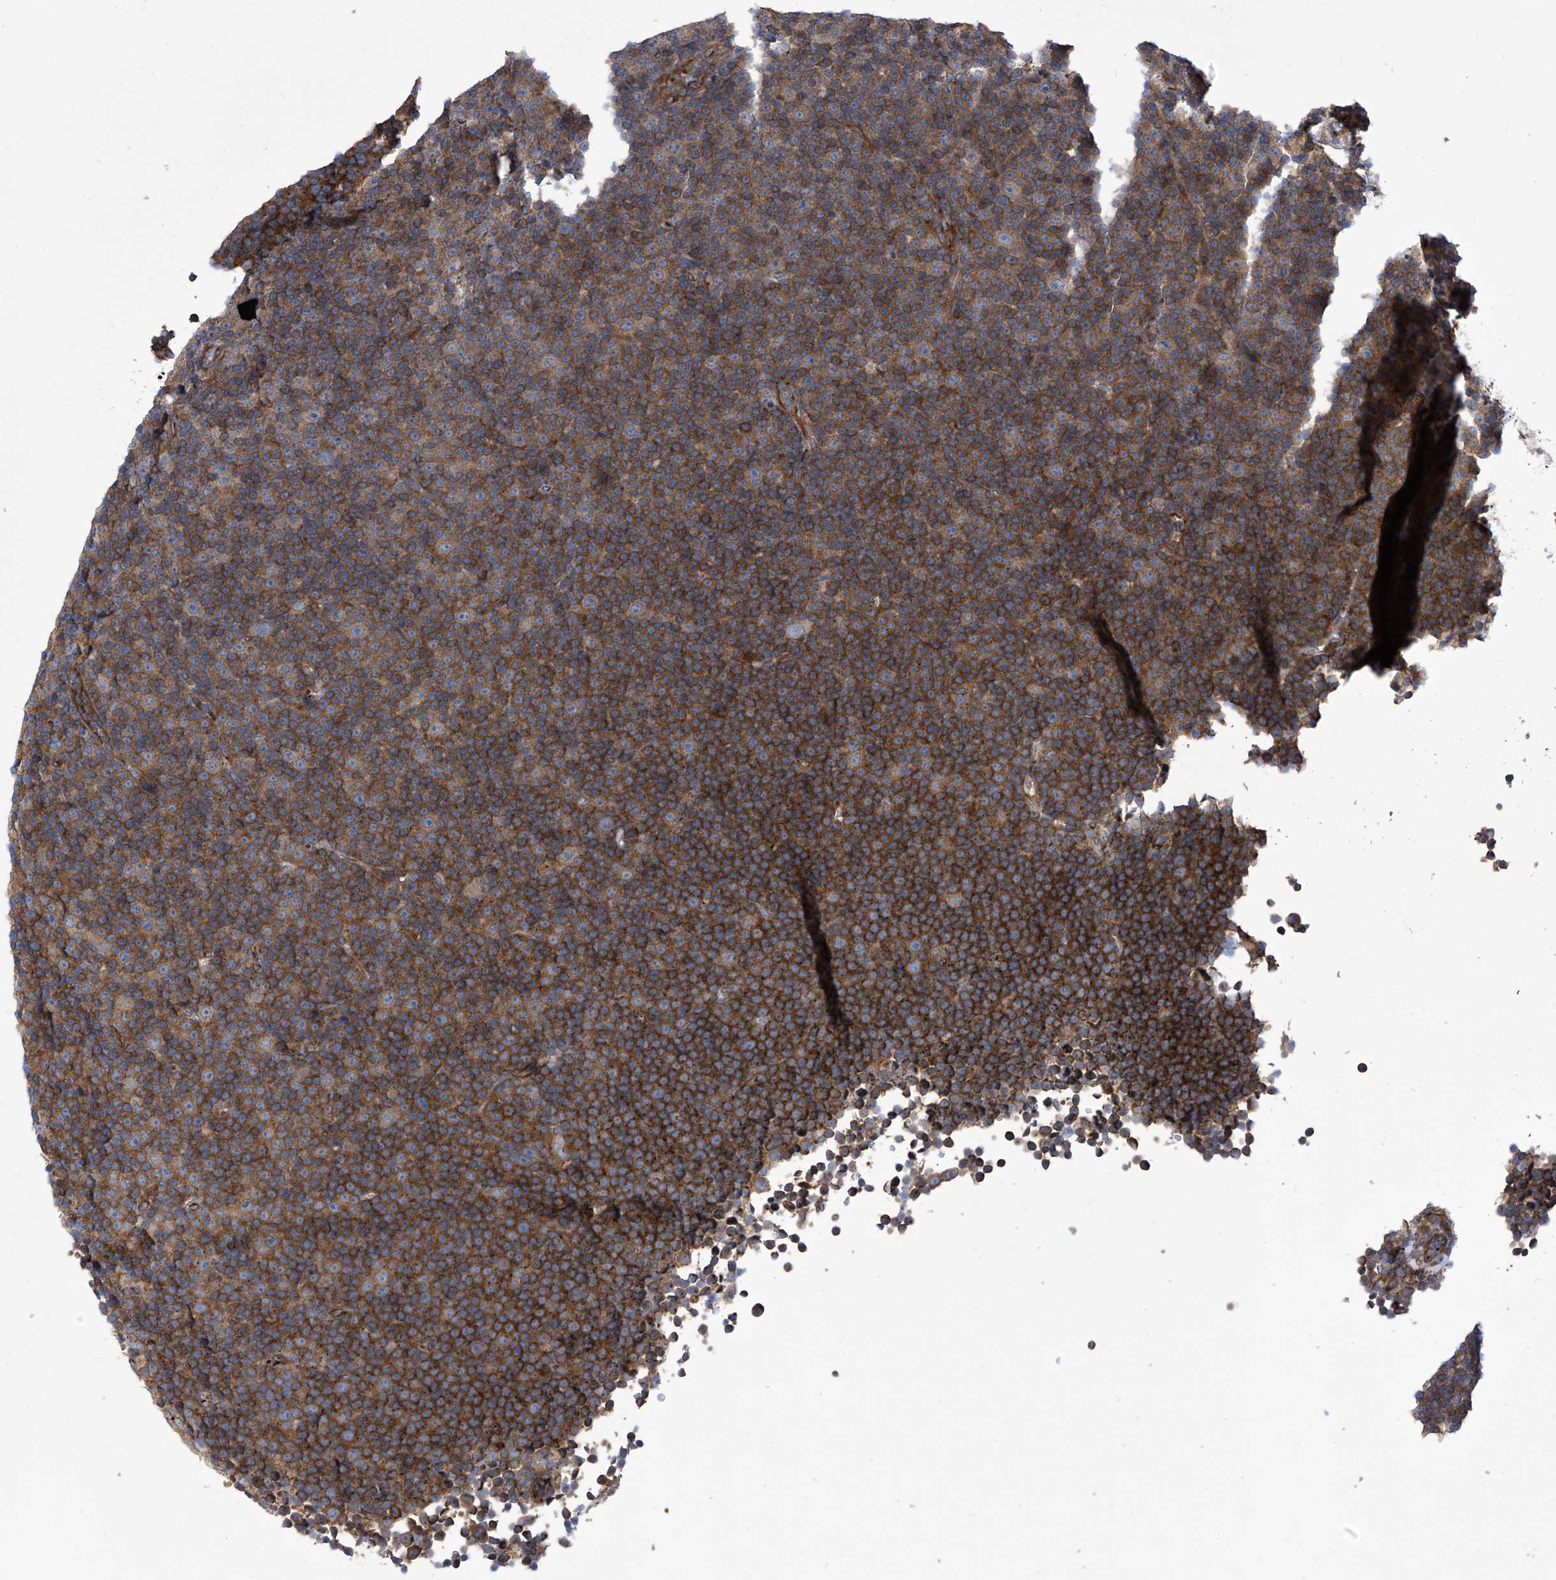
{"staining": {"intensity": "strong", "quantity": "25%-75%", "location": "cytoplasmic/membranous"}, "tissue": "lymphoma", "cell_type": "Tumor cells", "image_type": "cancer", "snomed": [{"axis": "morphology", "description": "Malignant lymphoma, non-Hodgkin's type, Low grade"}, {"axis": "topography", "description": "Lymph node"}], "caption": "Brown immunohistochemical staining in human lymphoma displays strong cytoplasmic/membranous expression in approximately 25%-75% of tumor cells.", "gene": "TJAP1", "patient": {"sex": "female", "age": 67}}